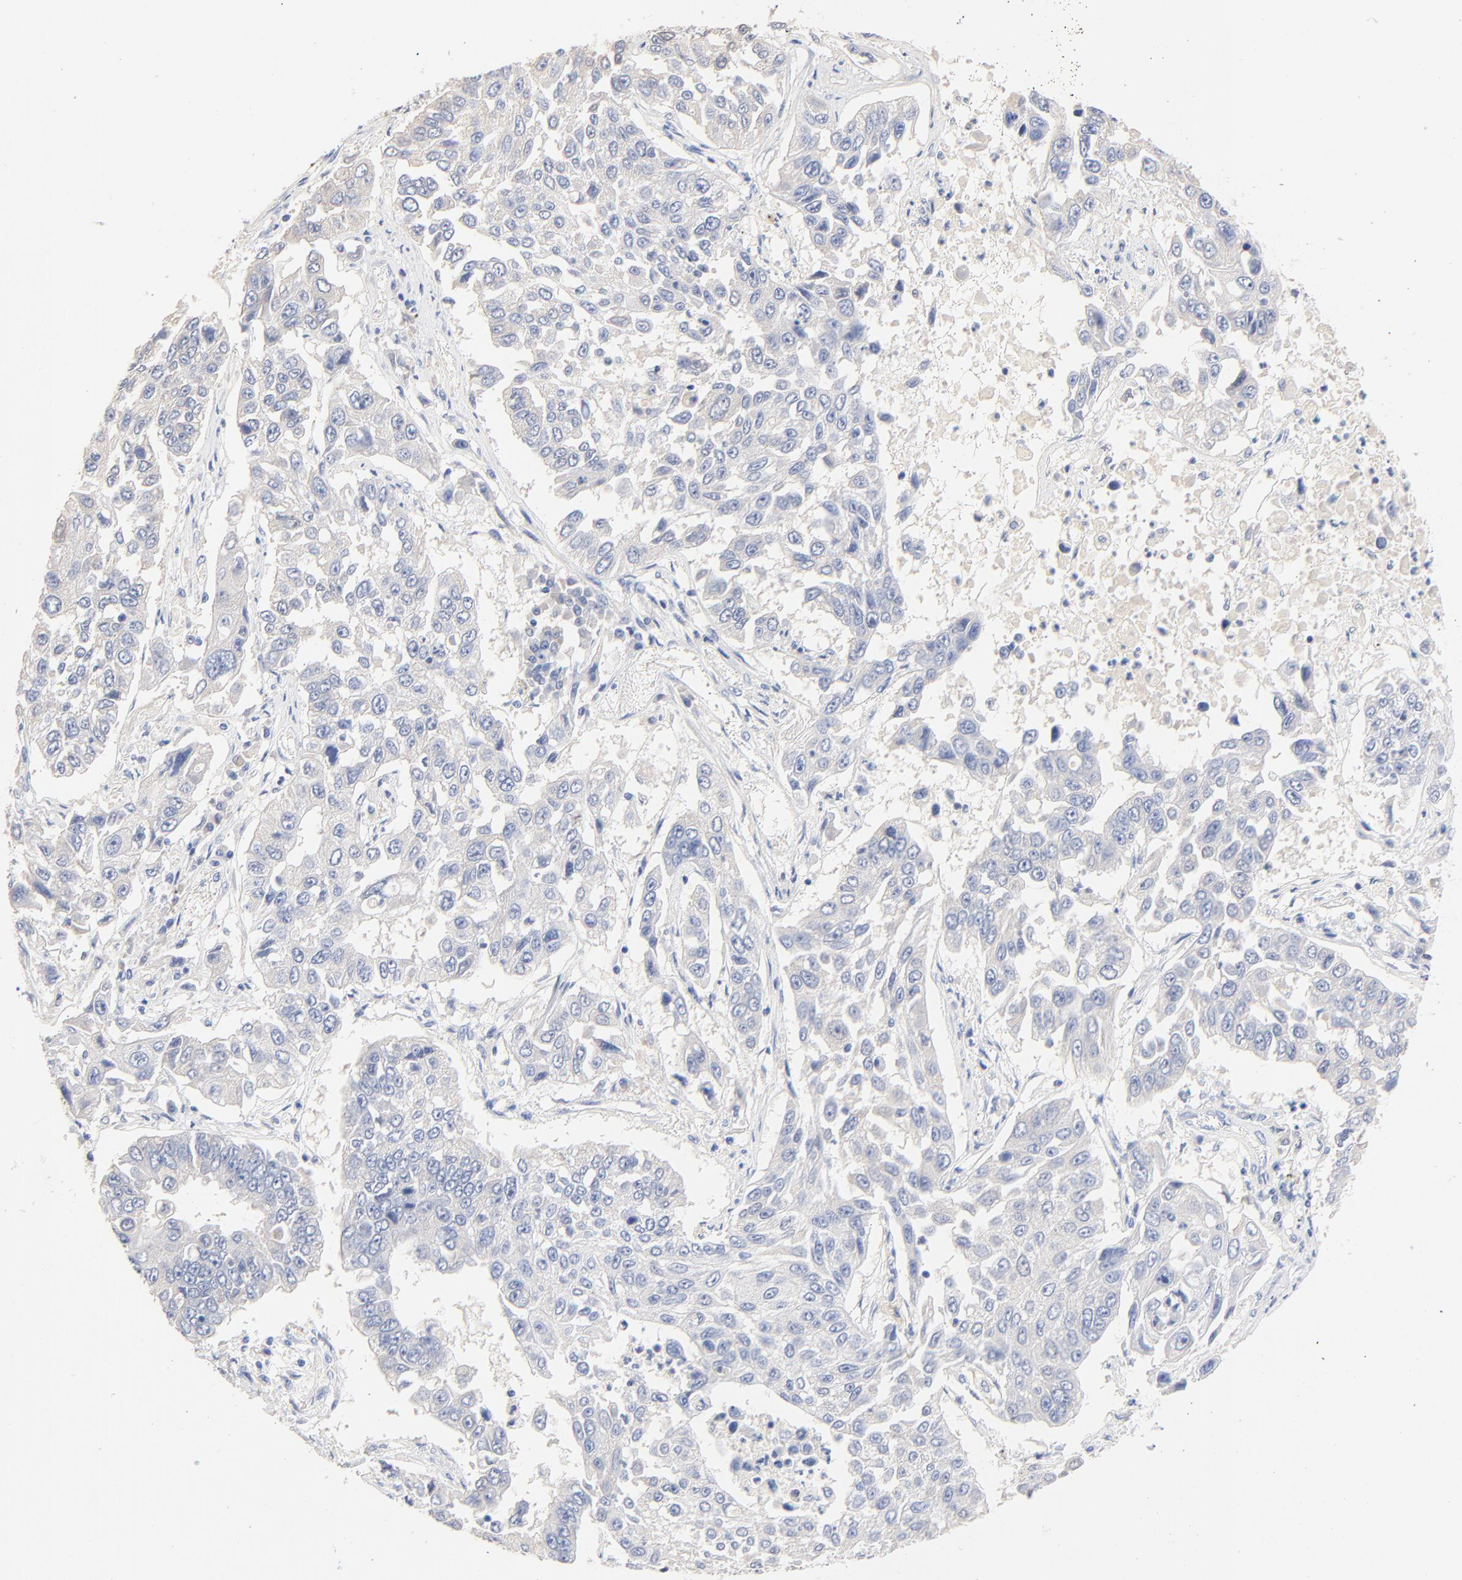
{"staining": {"intensity": "negative", "quantity": "none", "location": "none"}, "tissue": "lung cancer", "cell_type": "Tumor cells", "image_type": "cancer", "snomed": [{"axis": "morphology", "description": "Squamous cell carcinoma, NOS"}, {"axis": "topography", "description": "Lung"}], "caption": "Immunohistochemical staining of lung cancer shows no significant expression in tumor cells.", "gene": "CPS1", "patient": {"sex": "male", "age": 71}}